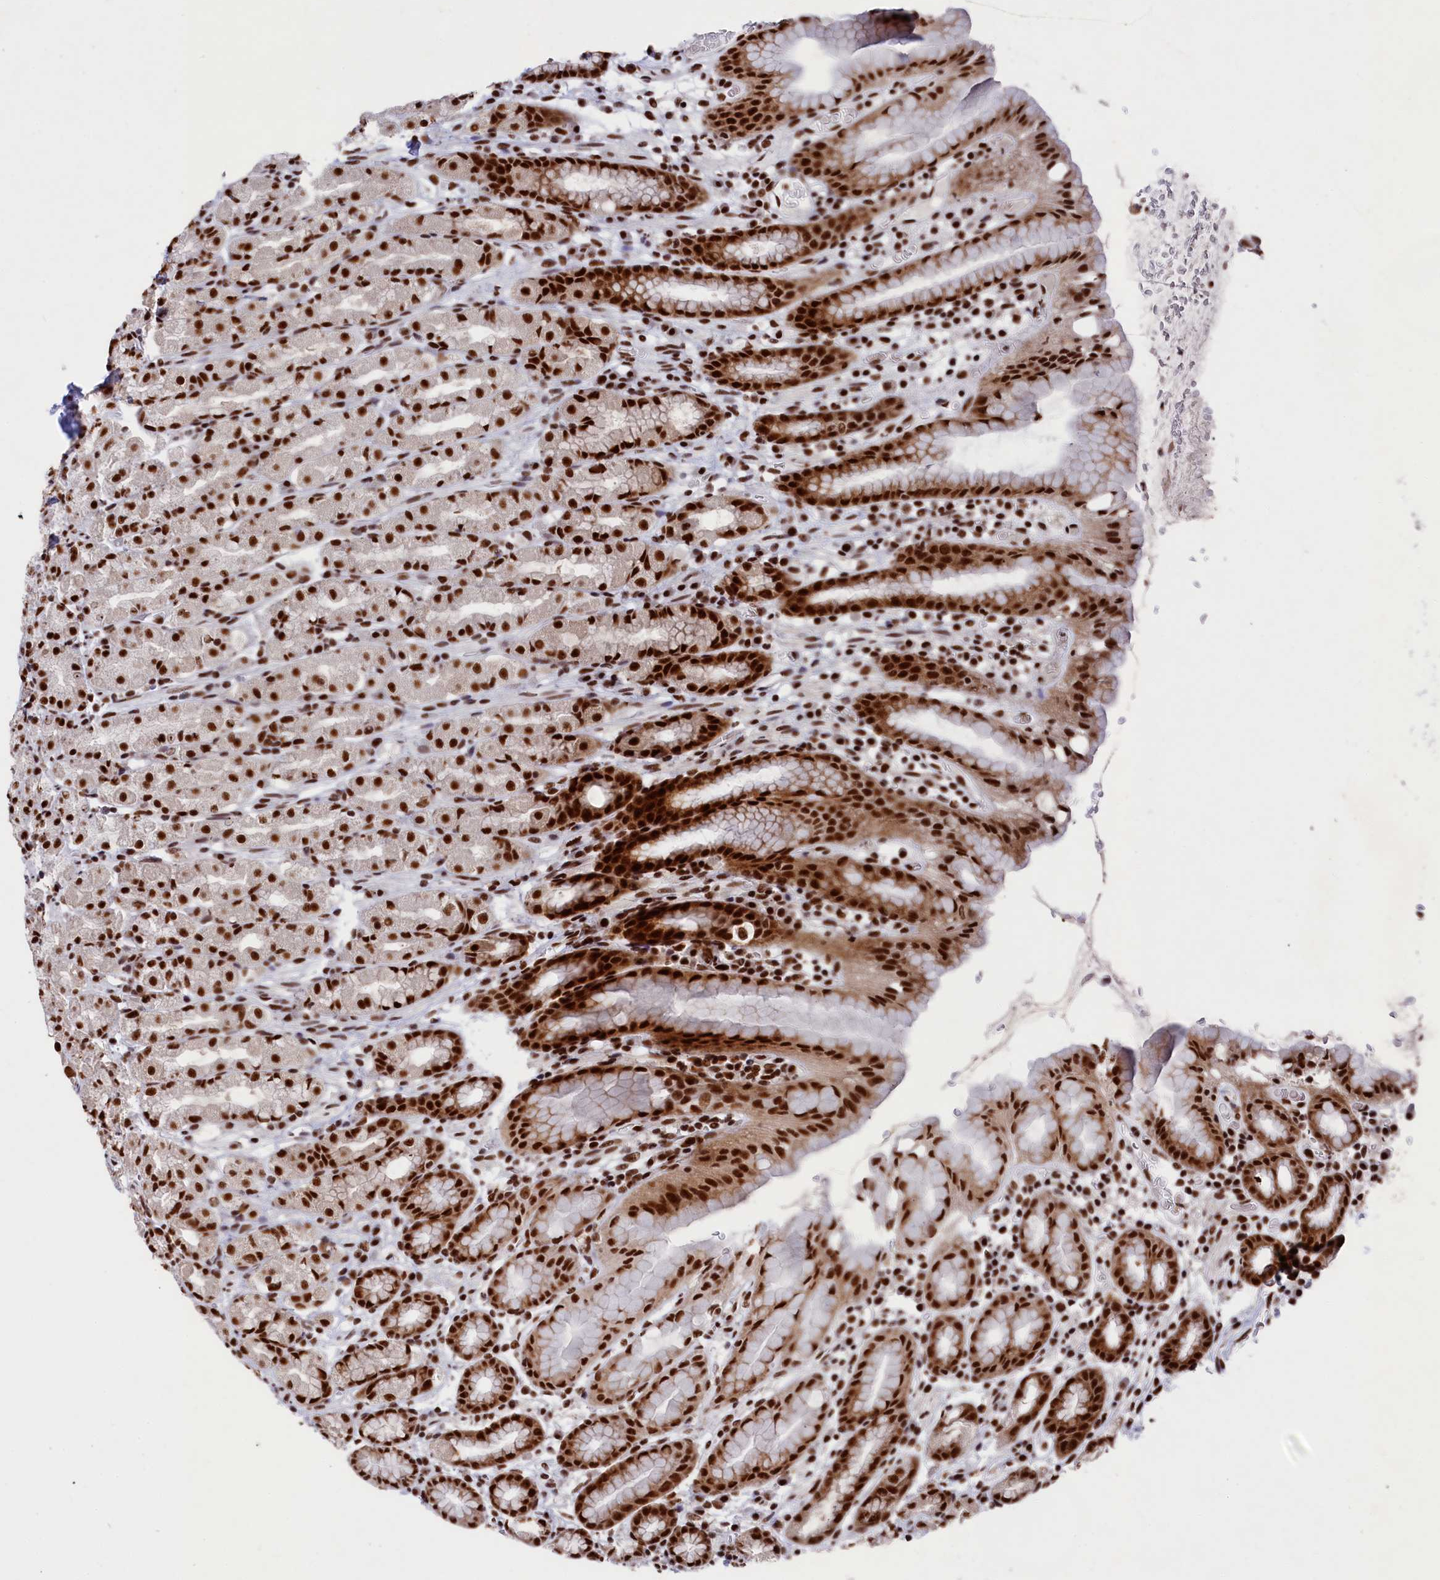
{"staining": {"intensity": "strong", "quantity": ">75%", "location": "nuclear"}, "tissue": "stomach", "cell_type": "Glandular cells", "image_type": "normal", "snomed": [{"axis": "morphology", "description": "Normal tissue, NOS"}, {"axis": "topography", "description": "Stomach, upper"}, {"axis": "topography", "description": "Stomach, lower"}, {"axis": "topography", "description": "Small intestine"}], "caption": "A micrograph of stomach stained for a protein shows strong nuclear brown staining in glandular cells. The protein of interest is stained brown, and the nuclei are stained in blue (DAB IHC with brightfield microscopy, high magnification).", "gene": "PRPF31", "patient": {"sex": "male", "age": 68}}